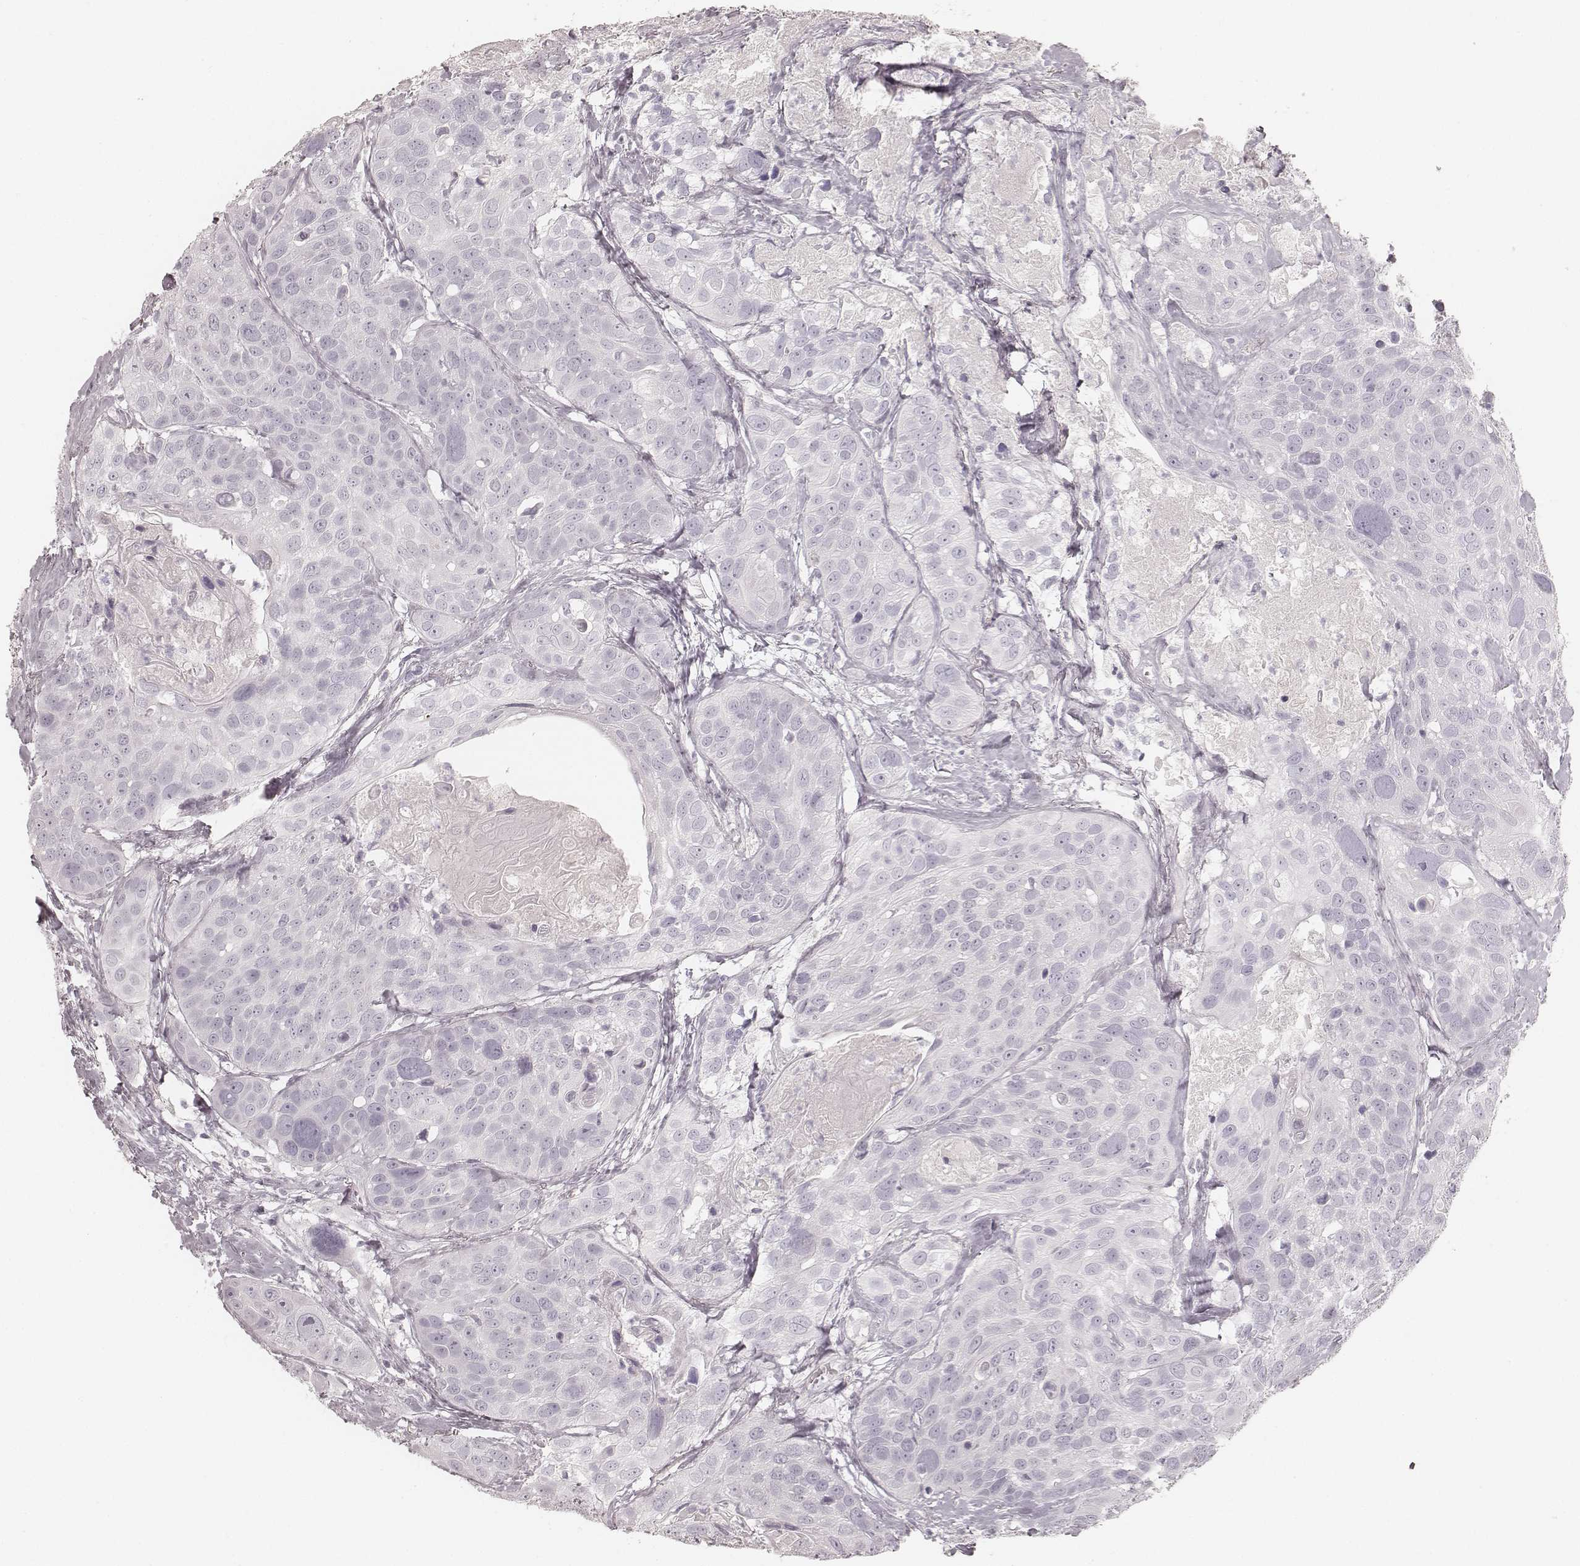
{"staining": {"intensity": "negative", "quantity": "none", "location": "none"}, "tissue": "head and neck cancer", "cell_type": "Tumor cells", "image_type": "cancer", "snomed": [{"axis": "morphology", "description": "Squamous cell carcinoma, NOS"}, {"axis": "topography", "description": "Oral tissue"}, {"axis": "topography", "description": "Head-Neck"}], "caption": "Immunohistochemistry image of neoplastic tissue: head and neck squamous cell carcinoma stained with DAB demonstrates no significant protein positivity in tumor cells.", "gene": "KRT31", "patient": {"sex": "male", "age": 56}}